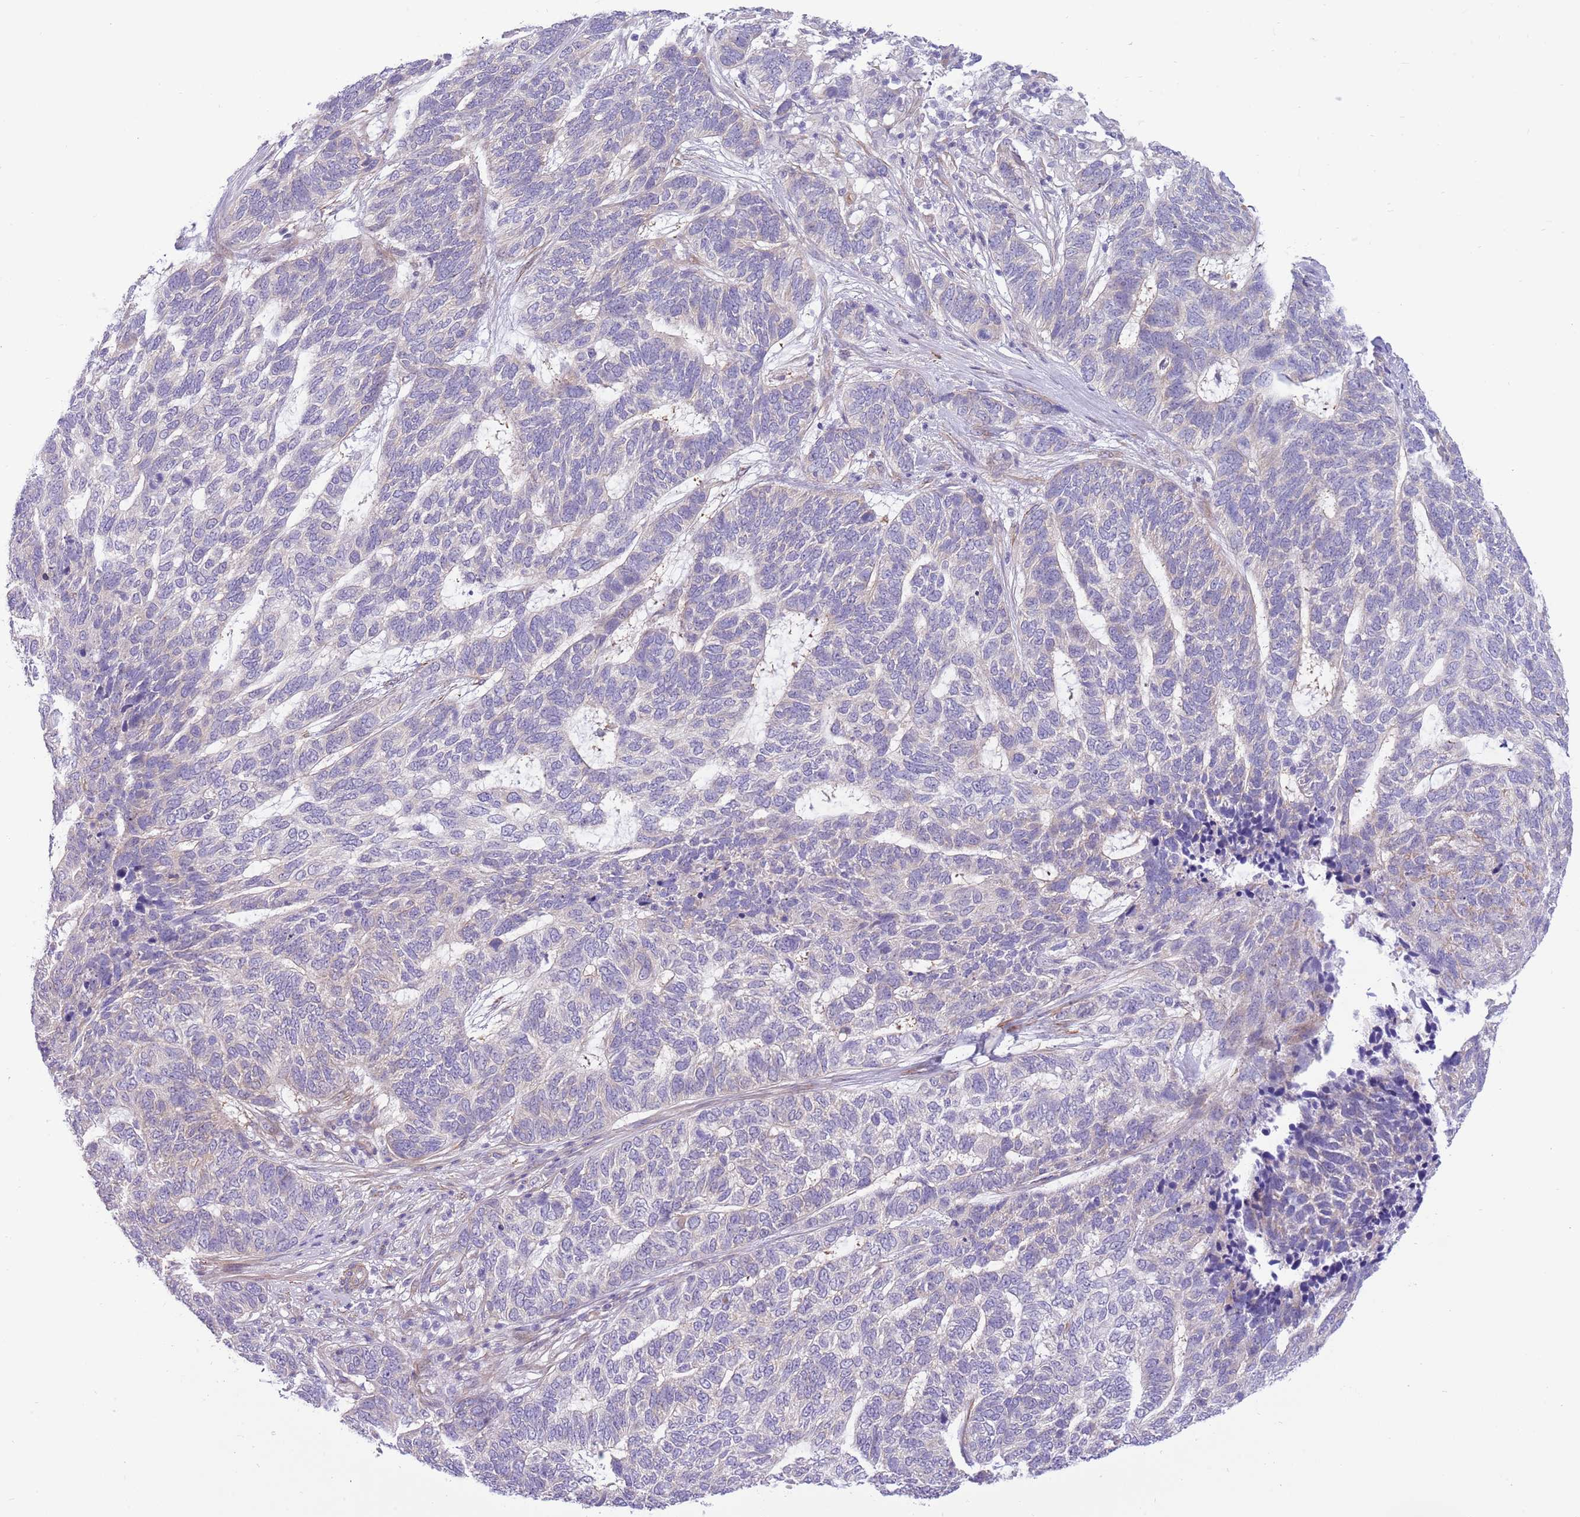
{"staining": {"intensity": "negative", "quantity": "none", "location": "none"}, "tissue": "skin cancer", "cell_type": "Tumor cells", "image_type": "cancer", "snomed": [{"axis": "morphology", "description": "Basal cell carcinoma"}, {"axis": "topography", "description": "Skin"}], "caption": "Immunohistochemical staining of skin cancer (basal cell carcinoma) displays no significant positivity in tumor cells.", "gene": "ZC4H2", "patient": {"sex": "female", "age": 65}}